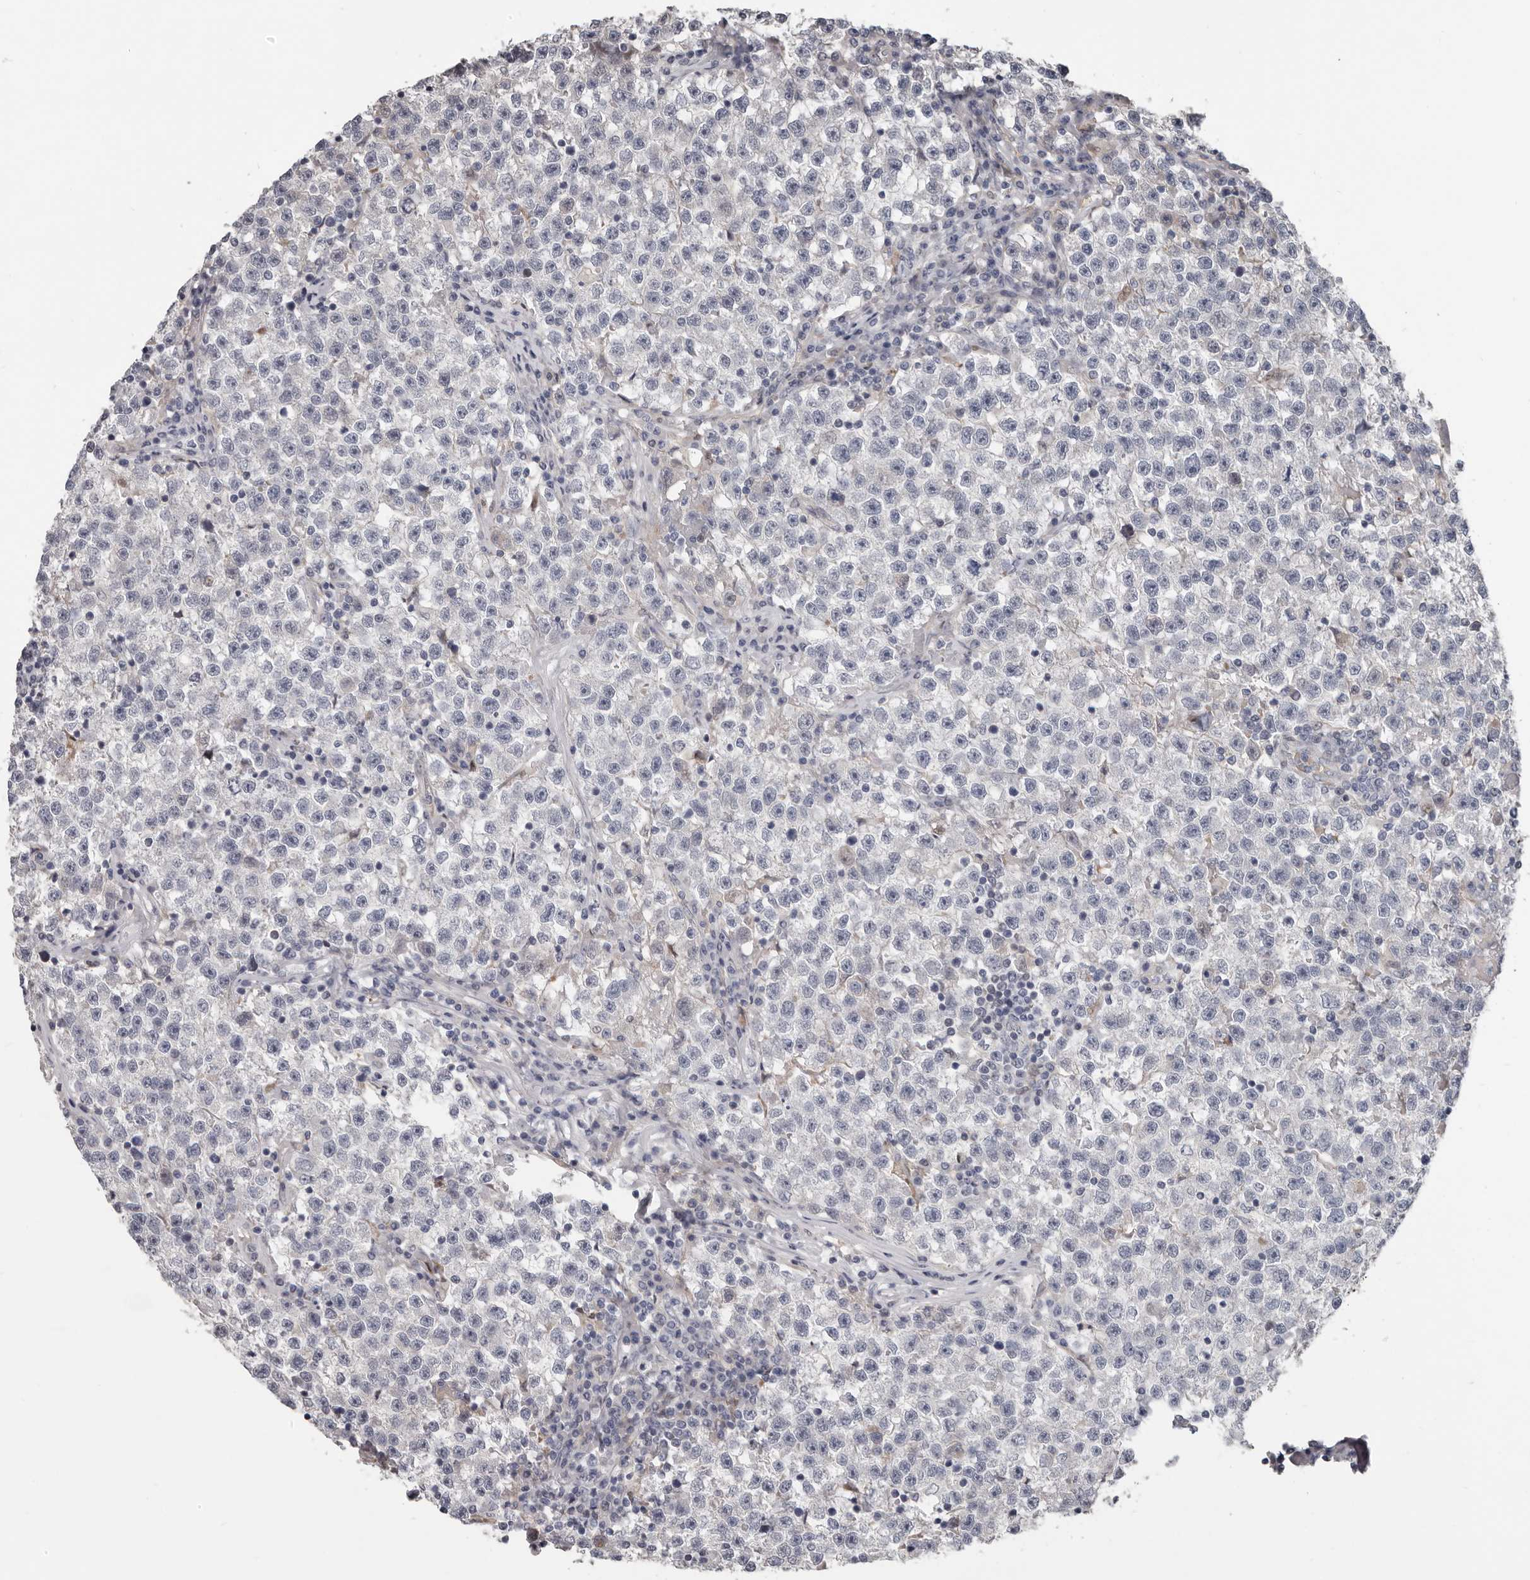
{"staining": {"intensity": "negative", "quantity": "none", "location": "none"}, "tissue": "testis cancer", "cell_type": "Tumor cells", "image_type": "cancer", "snomed": [{"axis": "morphology", "description": "Seminoma, NOS"}, {"axis": "topography", "description": "Testis"}], "caption": "Protein analysis of testis cancer exhibits no significant positivity in tumor cells. The staining was performed using DAB to visualize the protein expression in brown, while the nuclei were stained in blue with hematoxylin (Magnification: 20x).", "gene": "RNF217", "patient": {"sex": "male", "age": 22}}